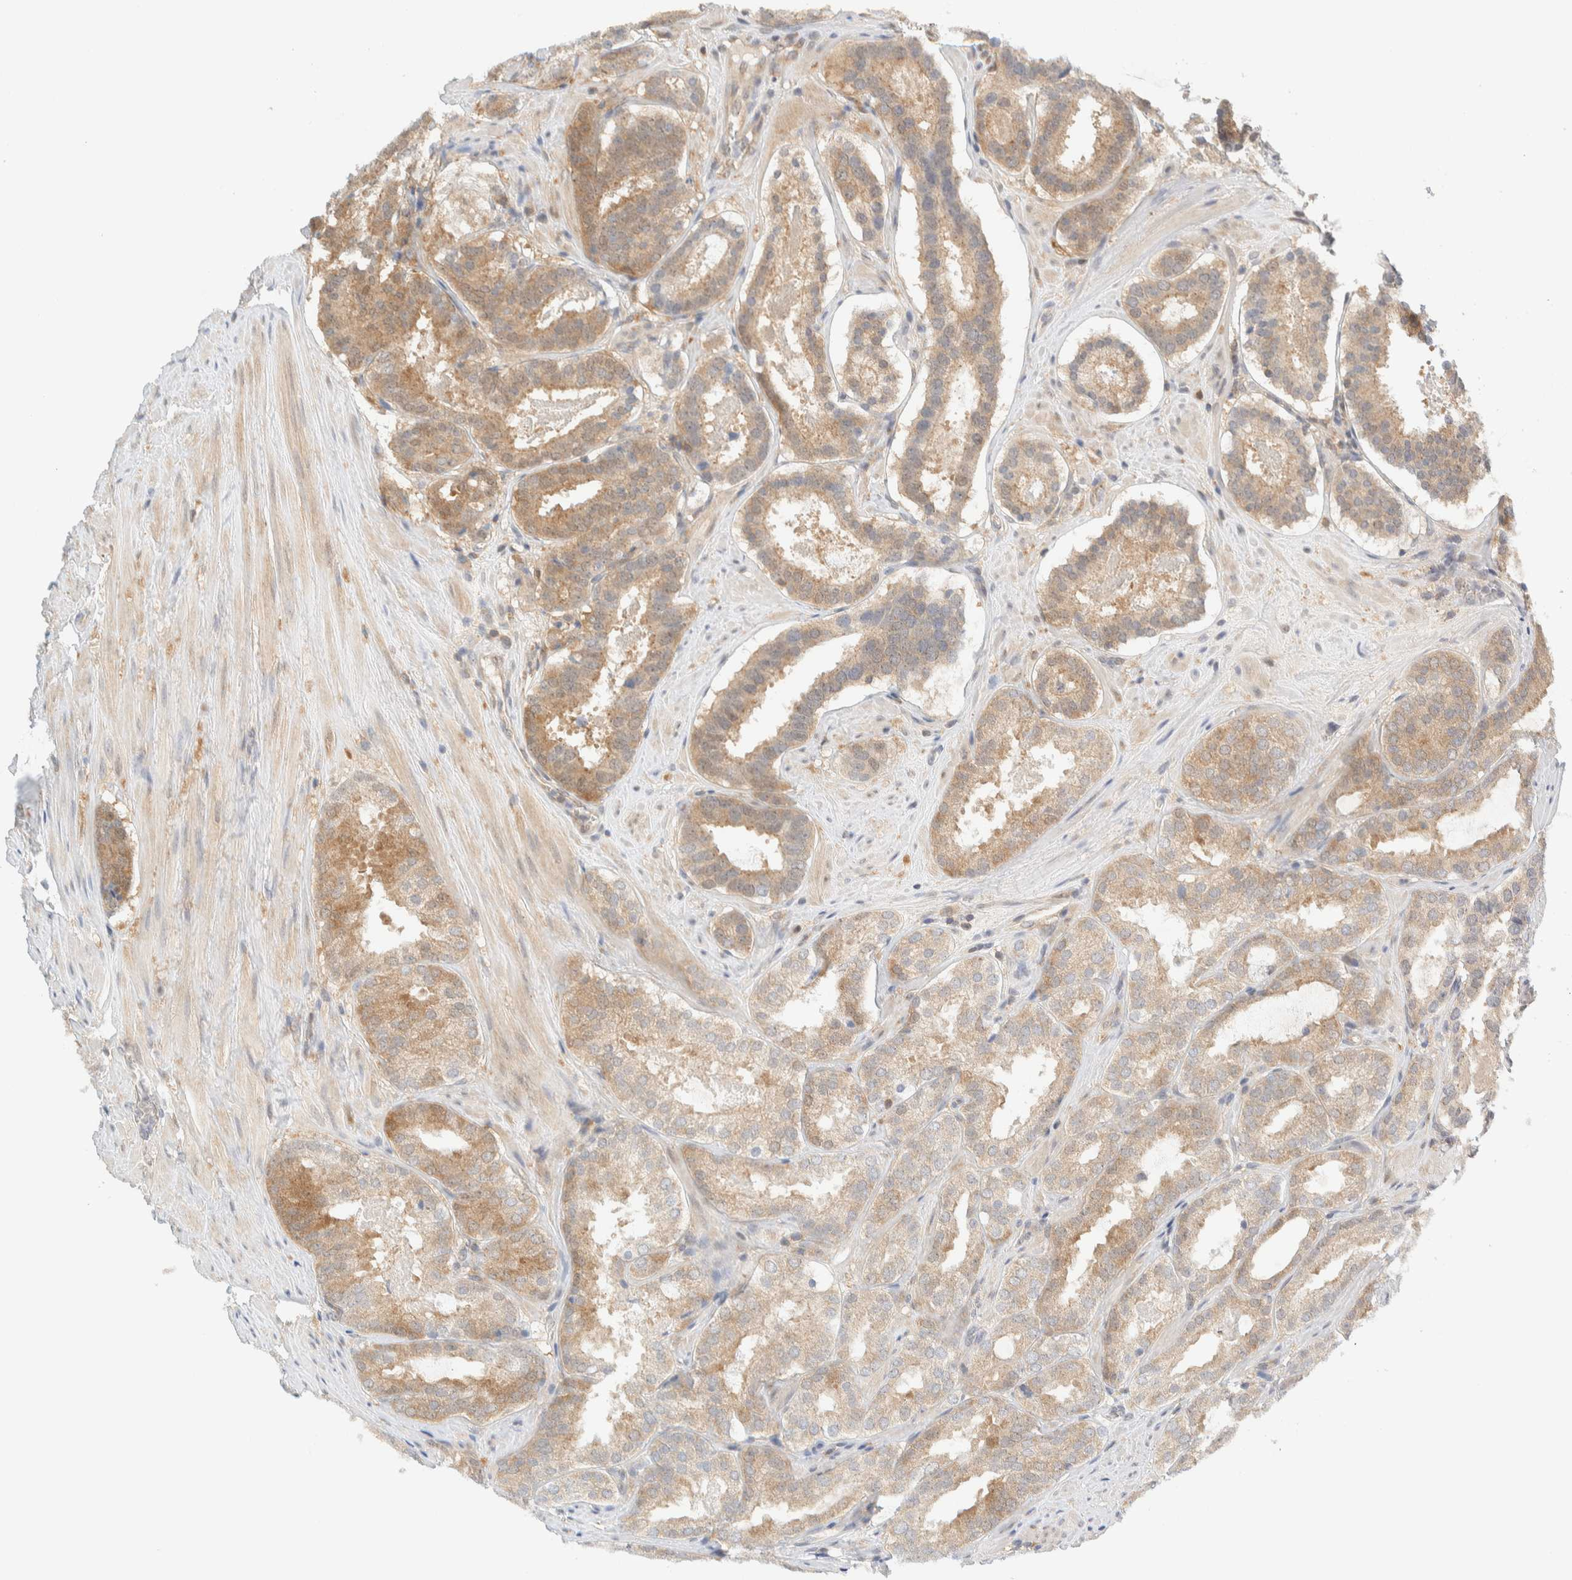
{"staining": {"intensity": "moderate", "quantity": ">75%", "location": "cytoplasmic/membranous"}, "tissue": "prostate cancer", "cell_type": "Tumor cells", "image_type": "cancer", "snomed": [{"axis": "morphology", "description": "Adenocarcinoma, Low grade"}, {"axis": "topography", "description": "Prostate"}], "caption": "Immunohistochemical staining of human prostate cancer shows medium levels of moderate cytoplasmic/membranous protein positivity in about >75% of tumor cells.", "gene": "PCYT2", "patient": {"sex": "male", "age": 69}}